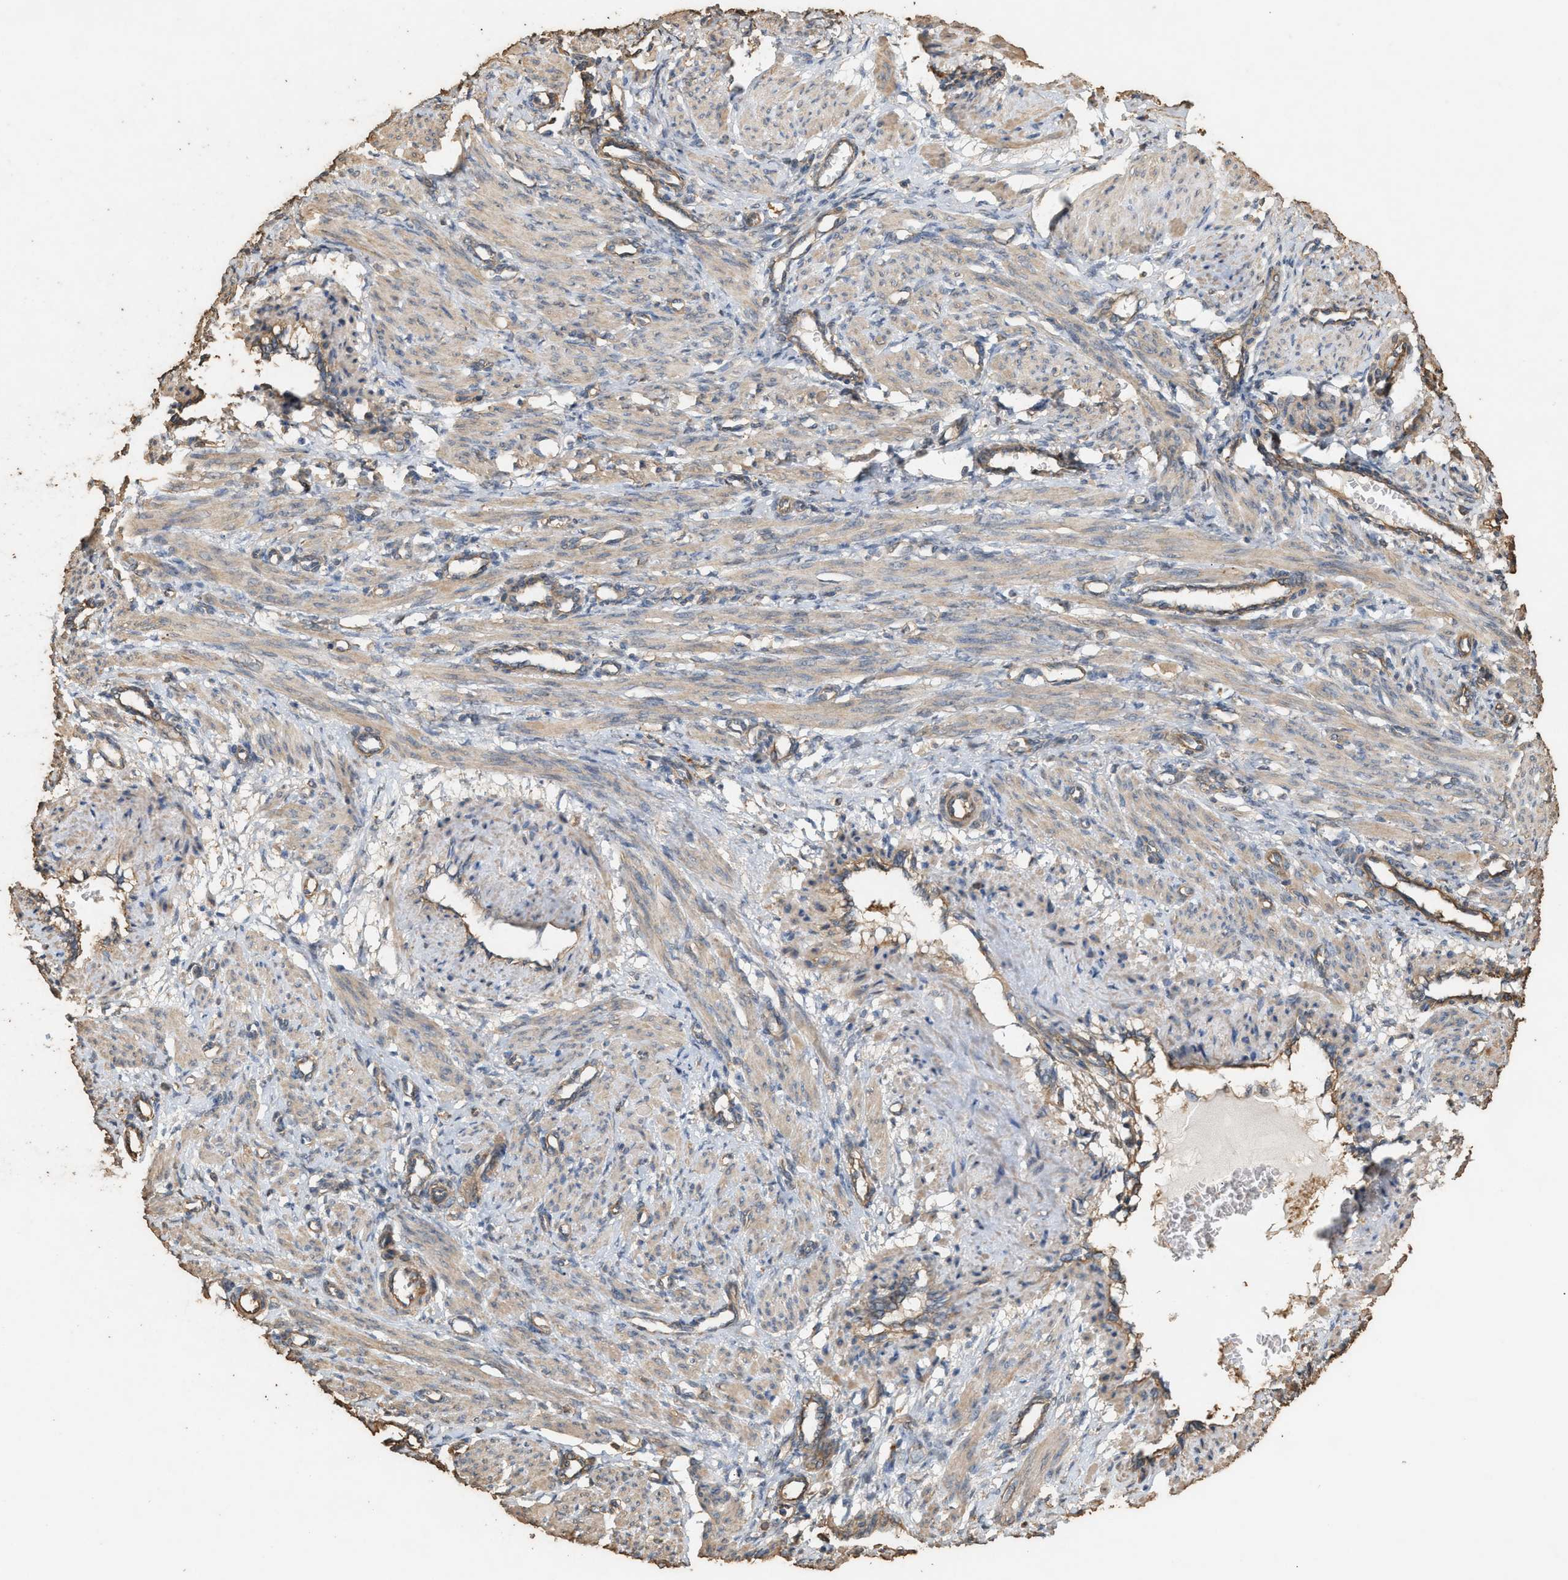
{"staining": {"intensity": "weak", "quantity": ">75%", "location": "cytoplasmic/membranous"}, "tissue": "smooth muscle", "cell_type": "Smooth muscle cells", "image_type": "normal", "snomed": [{"axis": "morphology", "description": "Normal tissue, NOS"}, {"axis": "topography", "description": "Endometrium"}], "caption": "Brown immunohistochemical staining in benign smooth muscle exhibits weak cytoplasmic/membranous expression in approximately >75% of smooth muscle cells.", "gene": "DCAF7", "patient": {"sex": "female", "age": 33}}